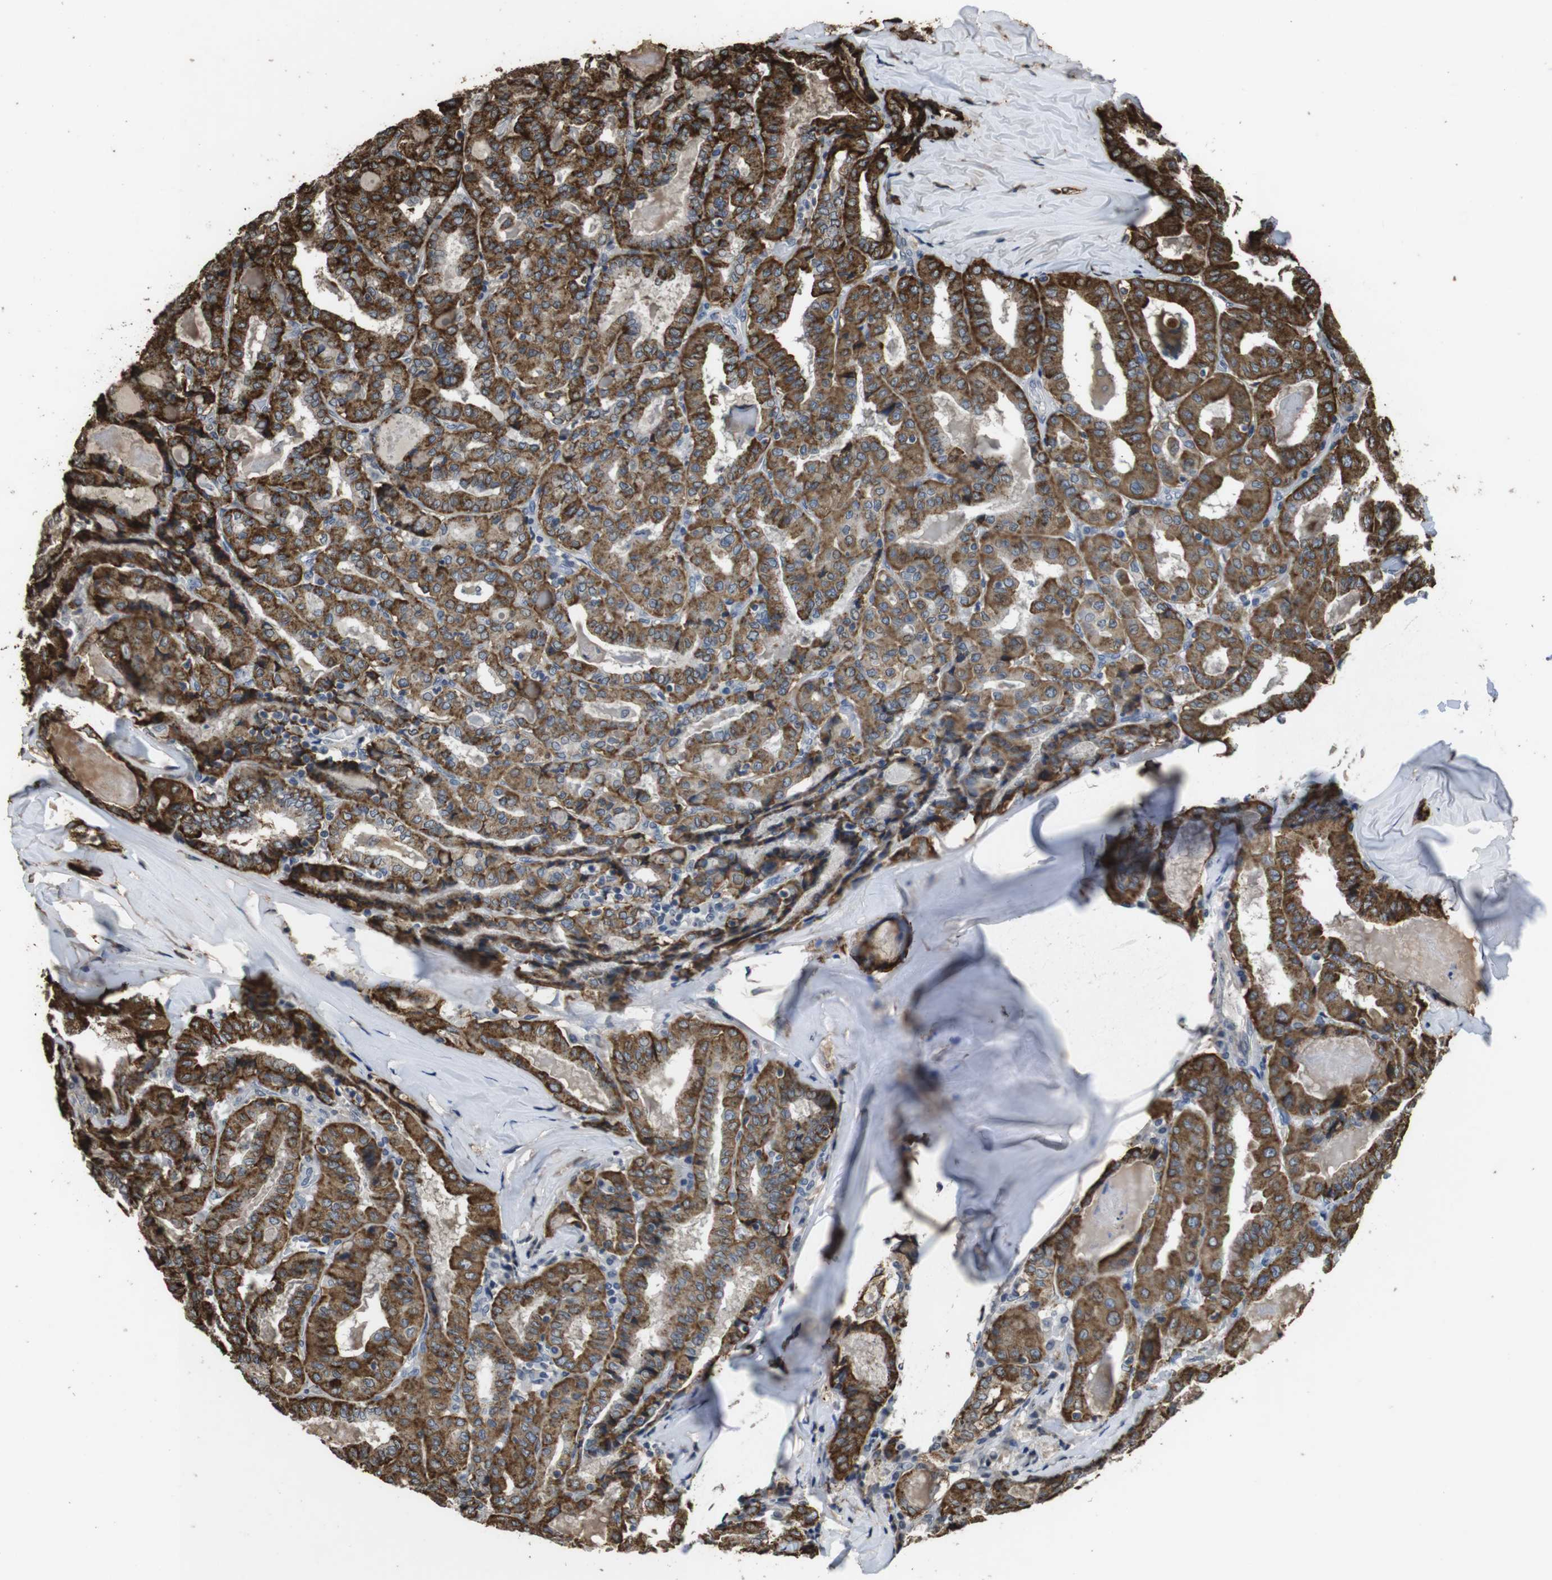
{"staining": {"intensity": "strong", "quantity": ">75%", "location": "cytoplasmic/membranous"}, "tissue": "thyroid cancer", "cell_type": "Tumor cells", "image_type": "cancer", "snomed": [{"axis": "morphology", "description": "Papillary adenocarcinoma, NOS"}, {"axis": "topography", "description": "Thyroid gland"}], "caption": "High-power microscopy captured an IHC image of papillary adenocarcinoma (thyroid), revealing strong cytoplasmic/membranous positivity in approximately >75% of tumor cells. The staining is performed using DAB brown chromogen to label protein expression. The nuclei are counter-stained blue using hematoxylin.", "gene": "FZD10", "patient": {"sex": "female", "age": 42}}